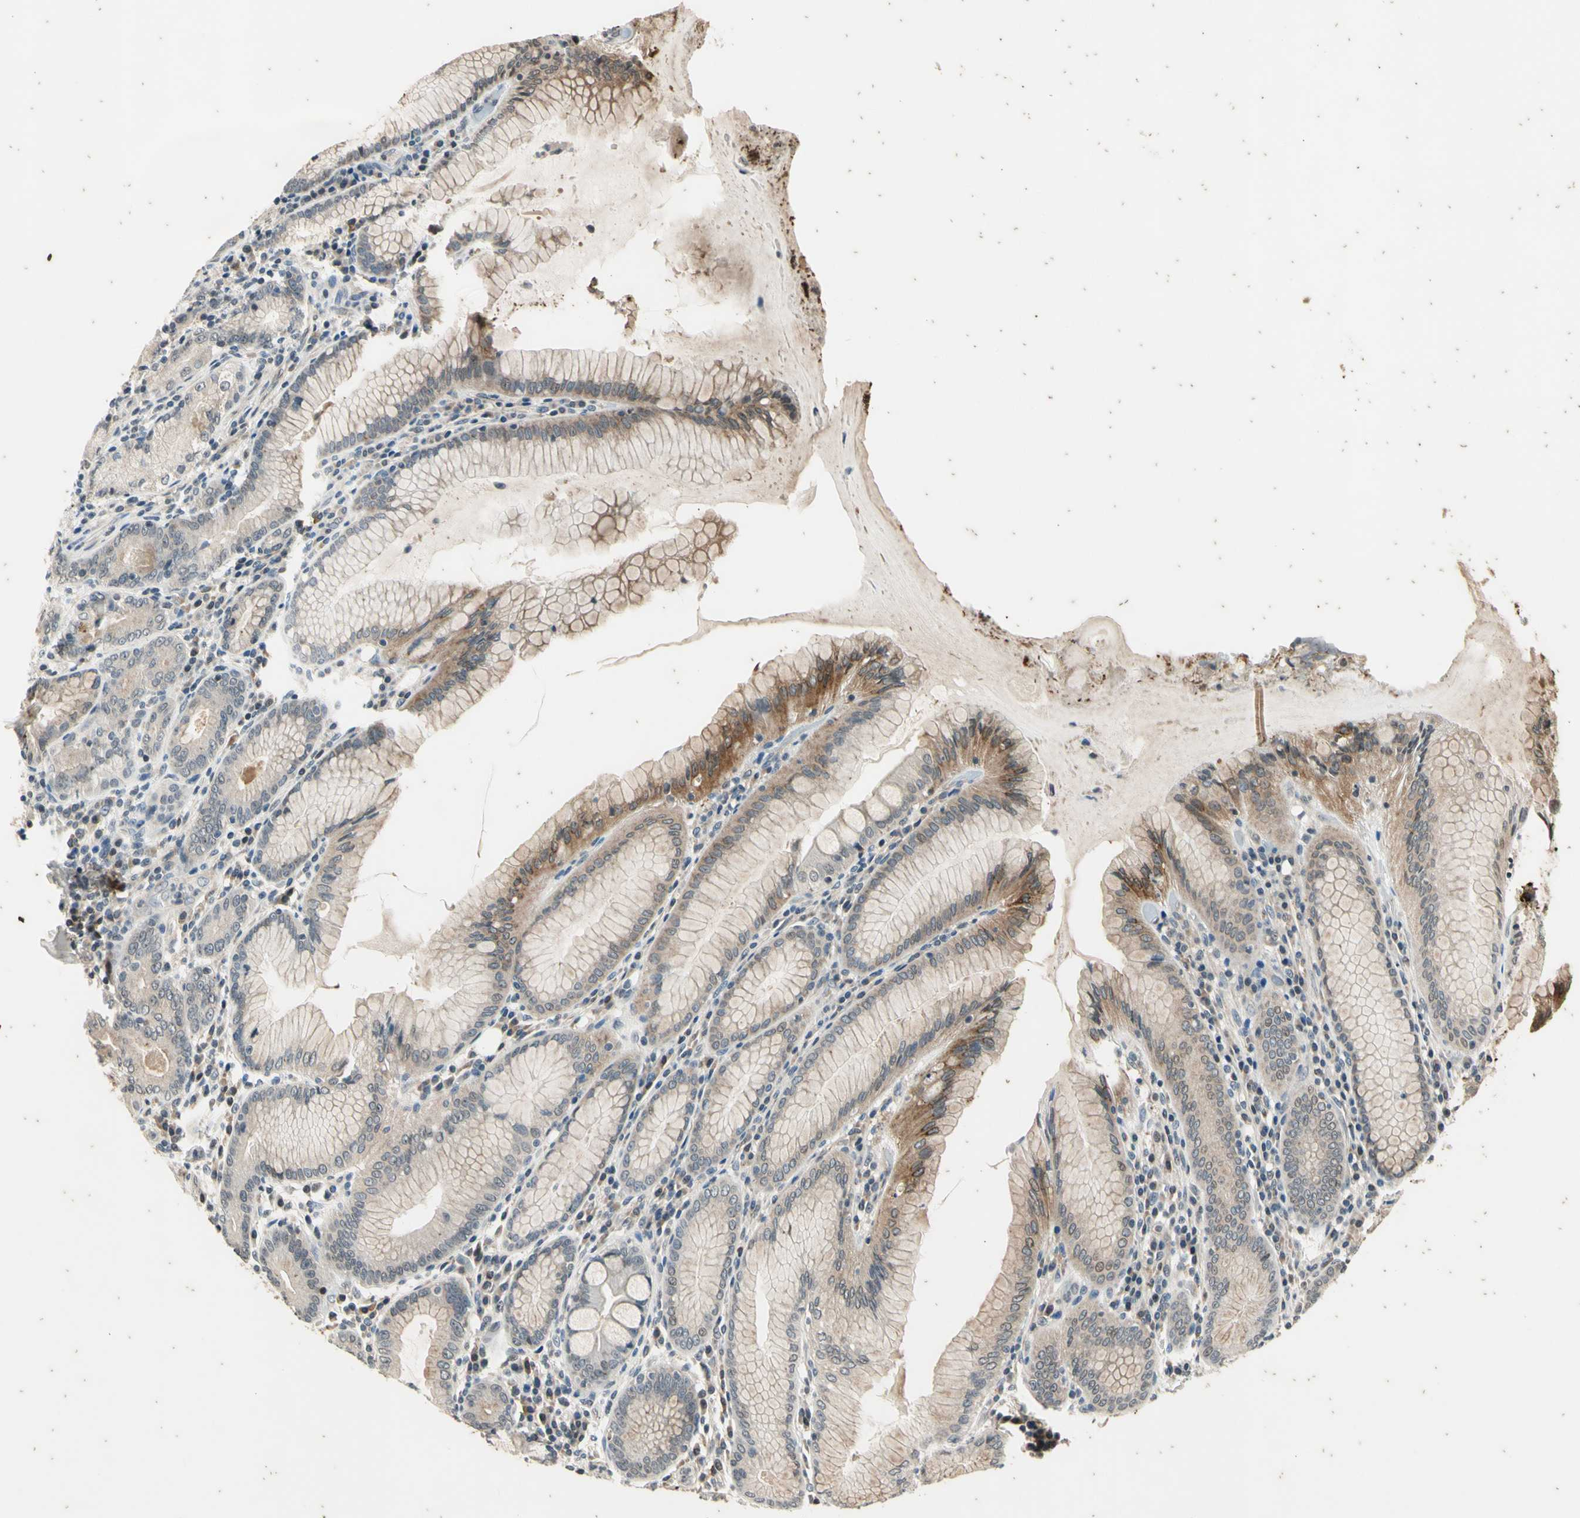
{"staining": {"intensity": "moderate", "quantity": "<25%", "location": "cytoplasmic/membranous"}, "tissue": "stomach", "cell_type": "Glandular cells", "image_type": "normal", "snomed": [{"axis": "morphology", "description": "Normal tissue, NOS"}, {"axis": "topography", "description": "Stomach, lower"}], "caption": "Glandular cells display moderate cytoplasmic/membranous expression in about <25% of cells in benign stomach. Immunohistochemistry (ihc) stains the protein in brown and the nuclei are stained blue.", "gene": "EFNB2", "patient": {"sex": "female", "age": 76}}